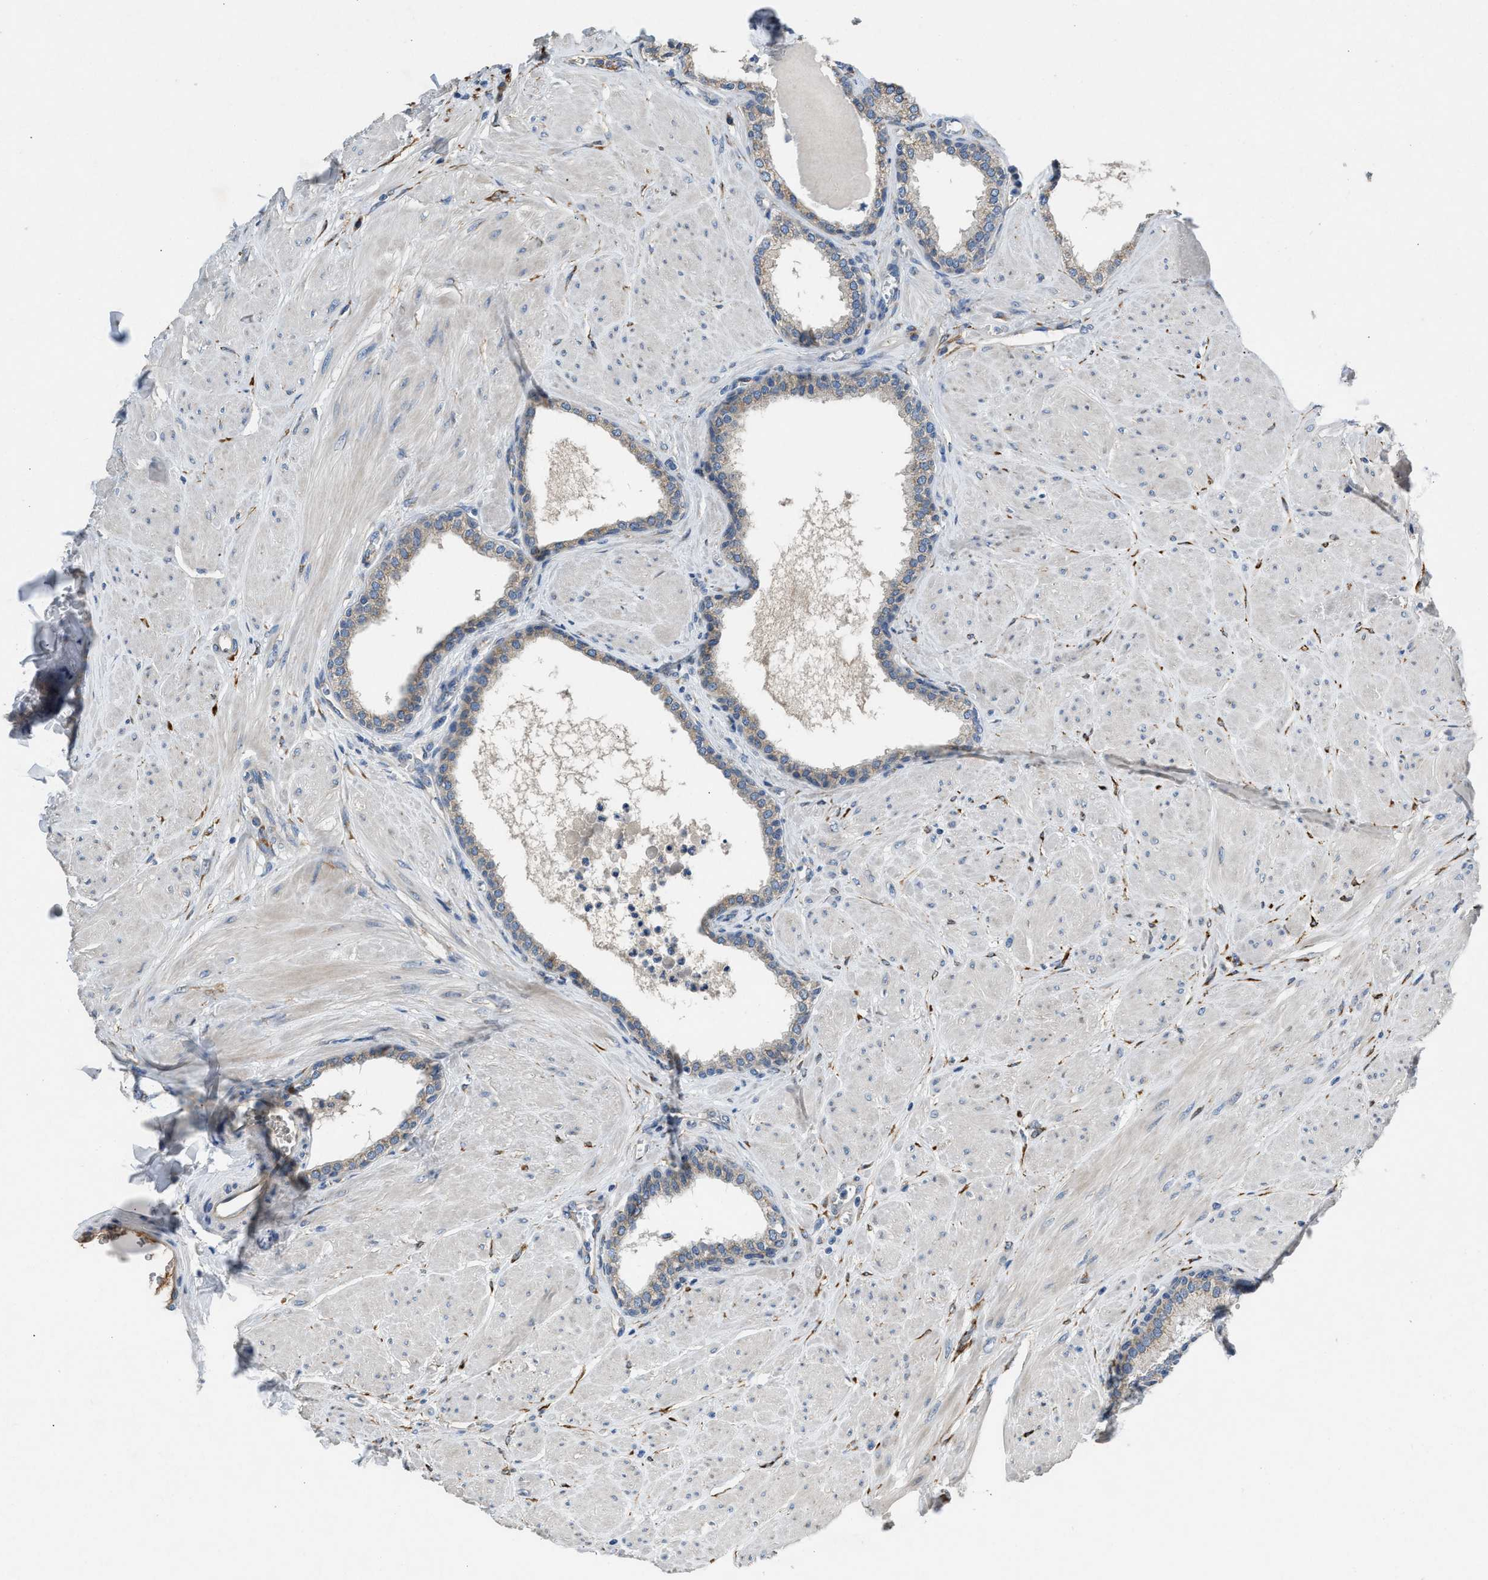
{"staining": {"intensity": "moderate", "quantity": "<25%", "location": "cytoplasmic/membranous"}, "tissue": "prostate", "cell_type": "Glandular cells", "image_type": "normal", "snomed": [{"axis": "morphology", "description": "Normal tissue, NOS"}, {"axis": "topography", "description": "Prostate"}], "caption": "High-magnification brightfield microscopy of unremarkable prostate stained with DAB (brown) and counterstained with hematoxylin (blue). glandular cells exhibit moderate cytoplasmic/membranous positivity is appreciated in about<25% of cells.", "gene": "GGCX", "patient": {"sex": "male", "age": 51}}